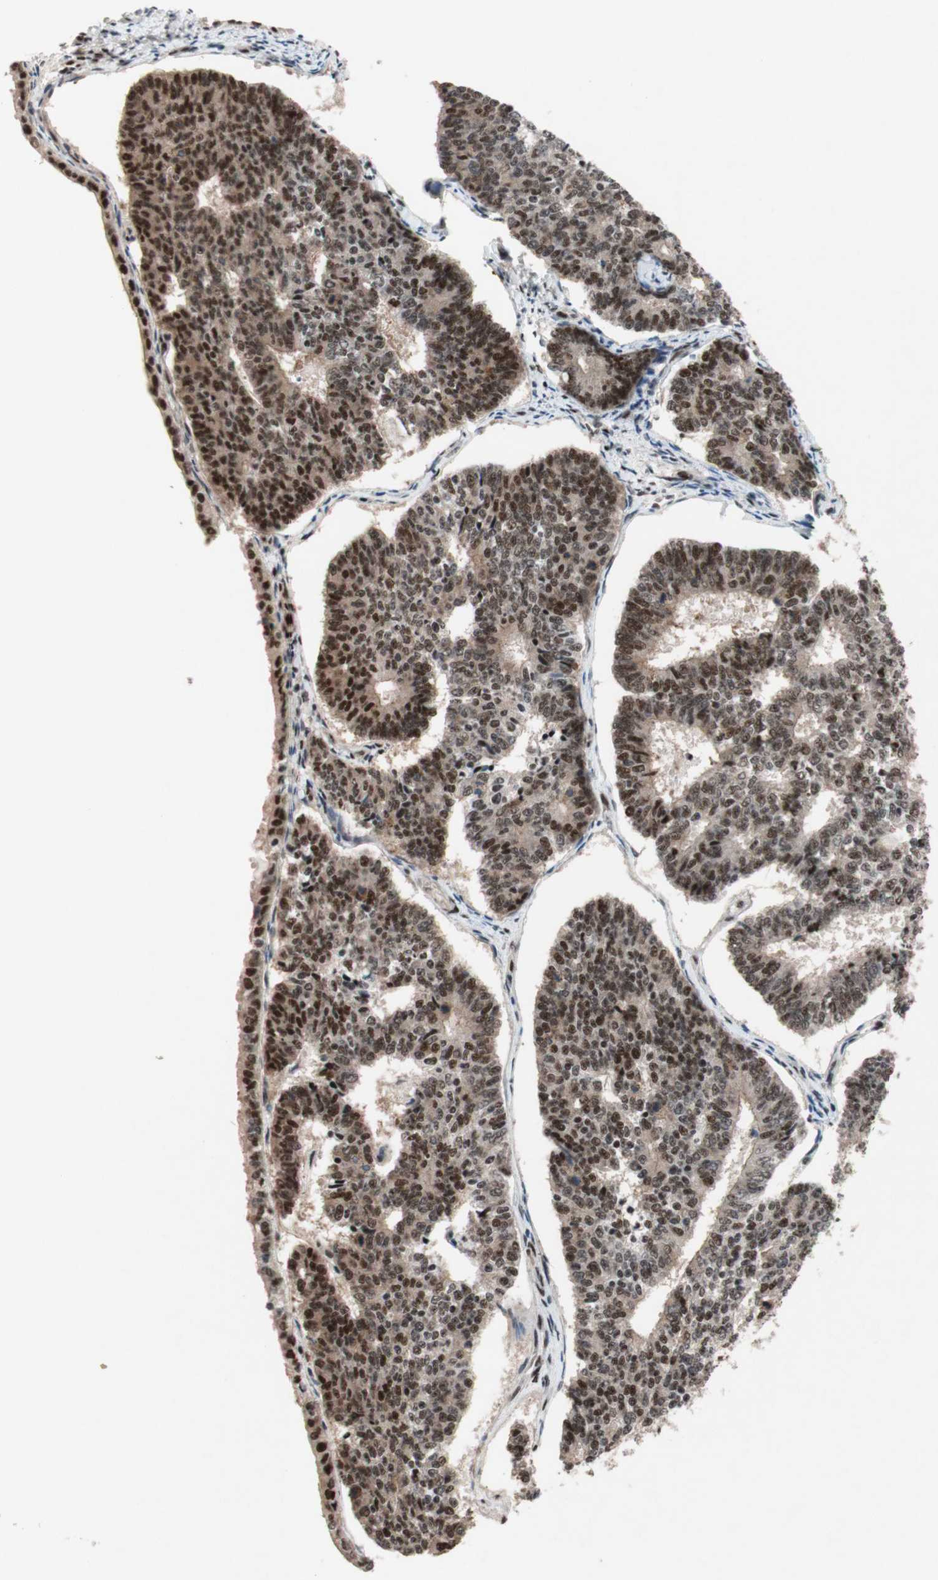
{"staining": {"intensity": "strong", "quantity": ">75%", "location": "nuclear"}, "tissue": "endometrial cancer", "cell_type": "Tumor cells", "image_type": "cancer", "snomed": [{"axis": "morphology", "description": "Adenocarcinoma, NOS"}, {"axis": "topography", "description": "Endometrium"}], "caption": "DAB (3,3'-diaminobenzidine) immunohistochemical staining of endometrial cancer exhibits strong nuclear protein expression in approximately >75% of tumor cells.", "gene": "TLE1", "patient": {"sex": "female", "age": 70}}